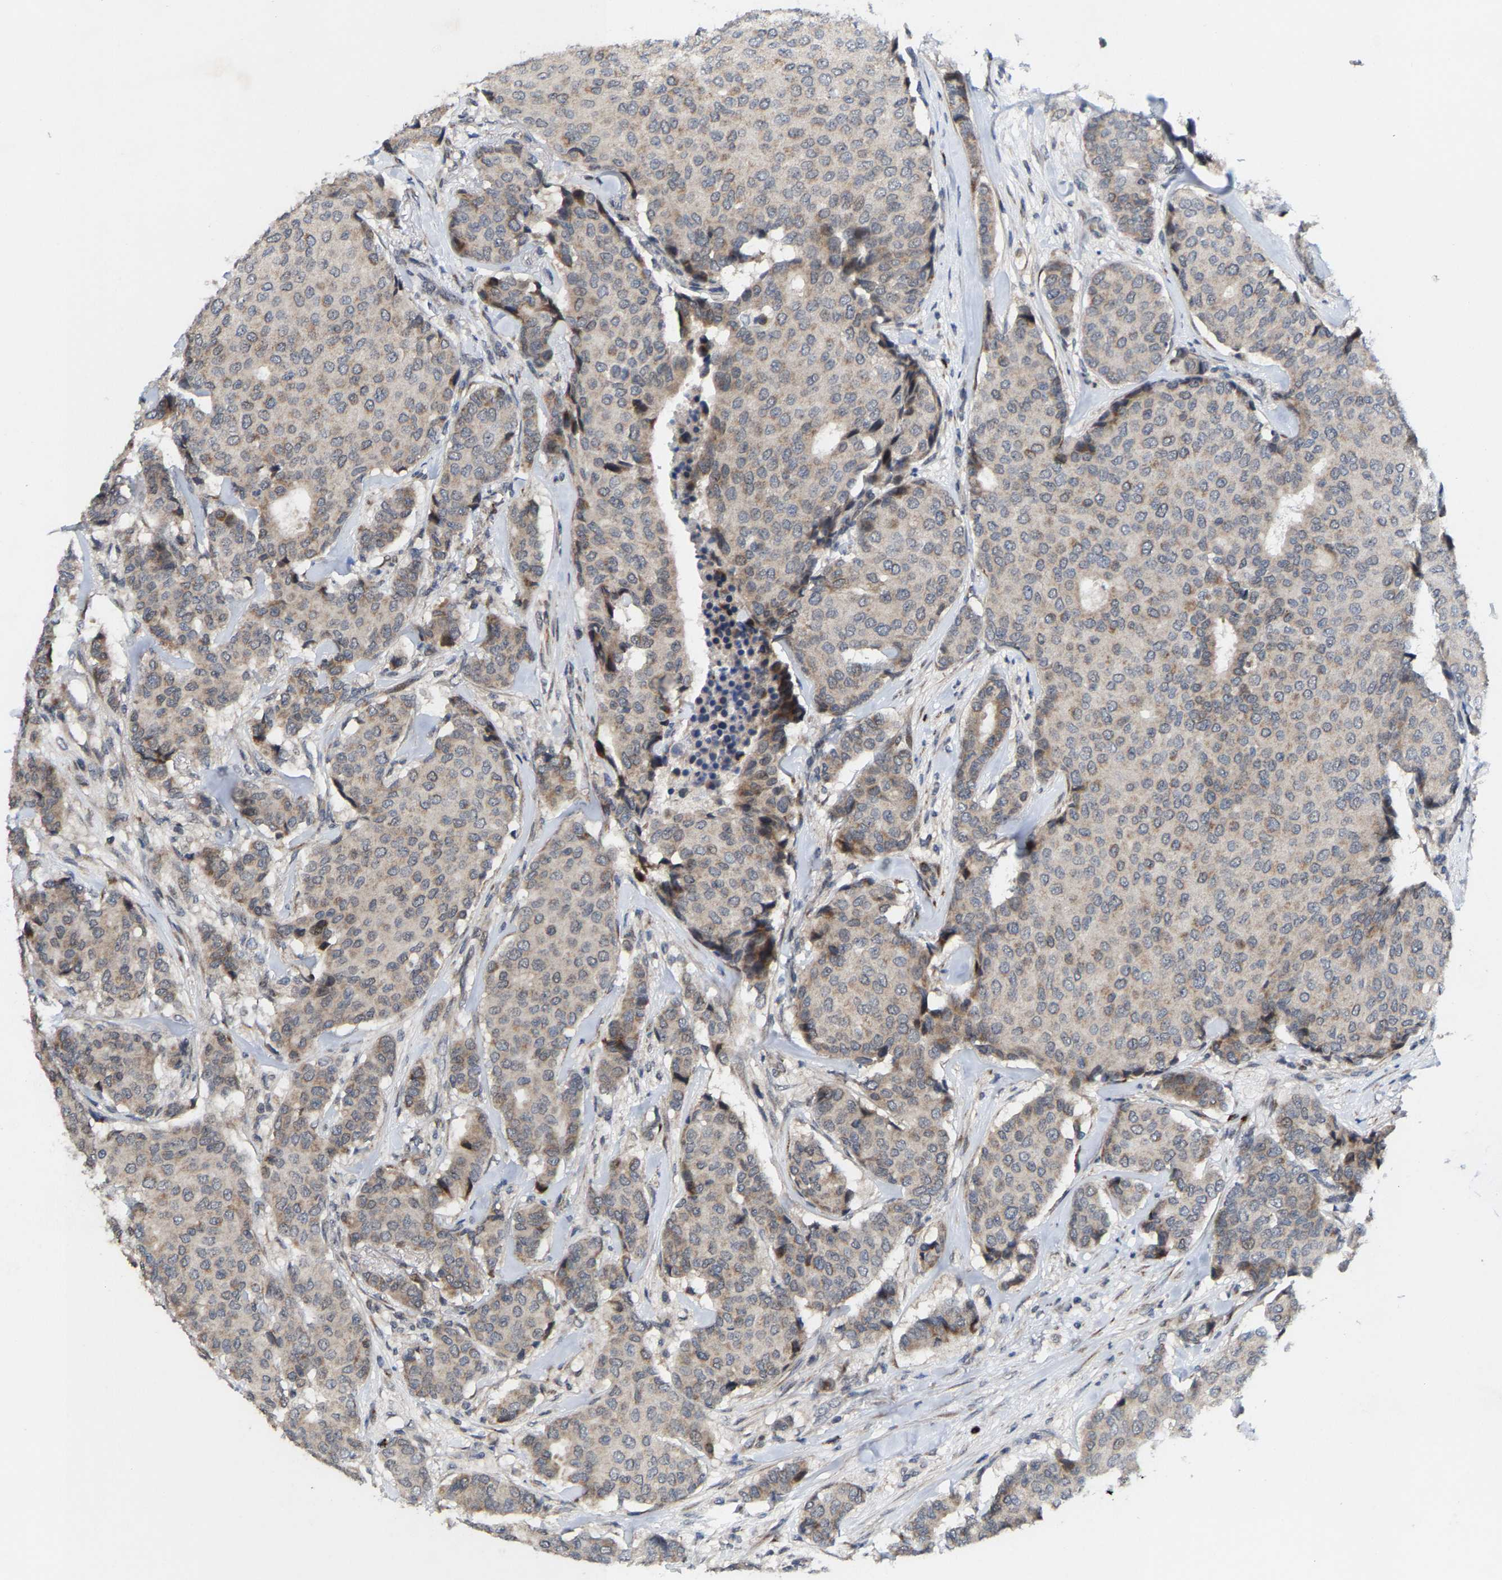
{"staining": {"intensity": "moderate", "quantity": ">75%", "location": "cytoplasmic/membranous"}, "tissue": "breast cancer", "cell_type": "Tumor cells", "image_type": "cancer", "snomed": [{"axis": "morphology", "description": "Duct carcinoma"}, {"axis": "topography", "description": "Breast"}], "caption": "Approximately >75% of tumor cells in breast cancer reveal moderate cytoplasmic/membranous protein staining as visualized by brown immunohistochemical staining.", "gene": "TDRKH", "patient": {"sex": "female", "age": 75}}